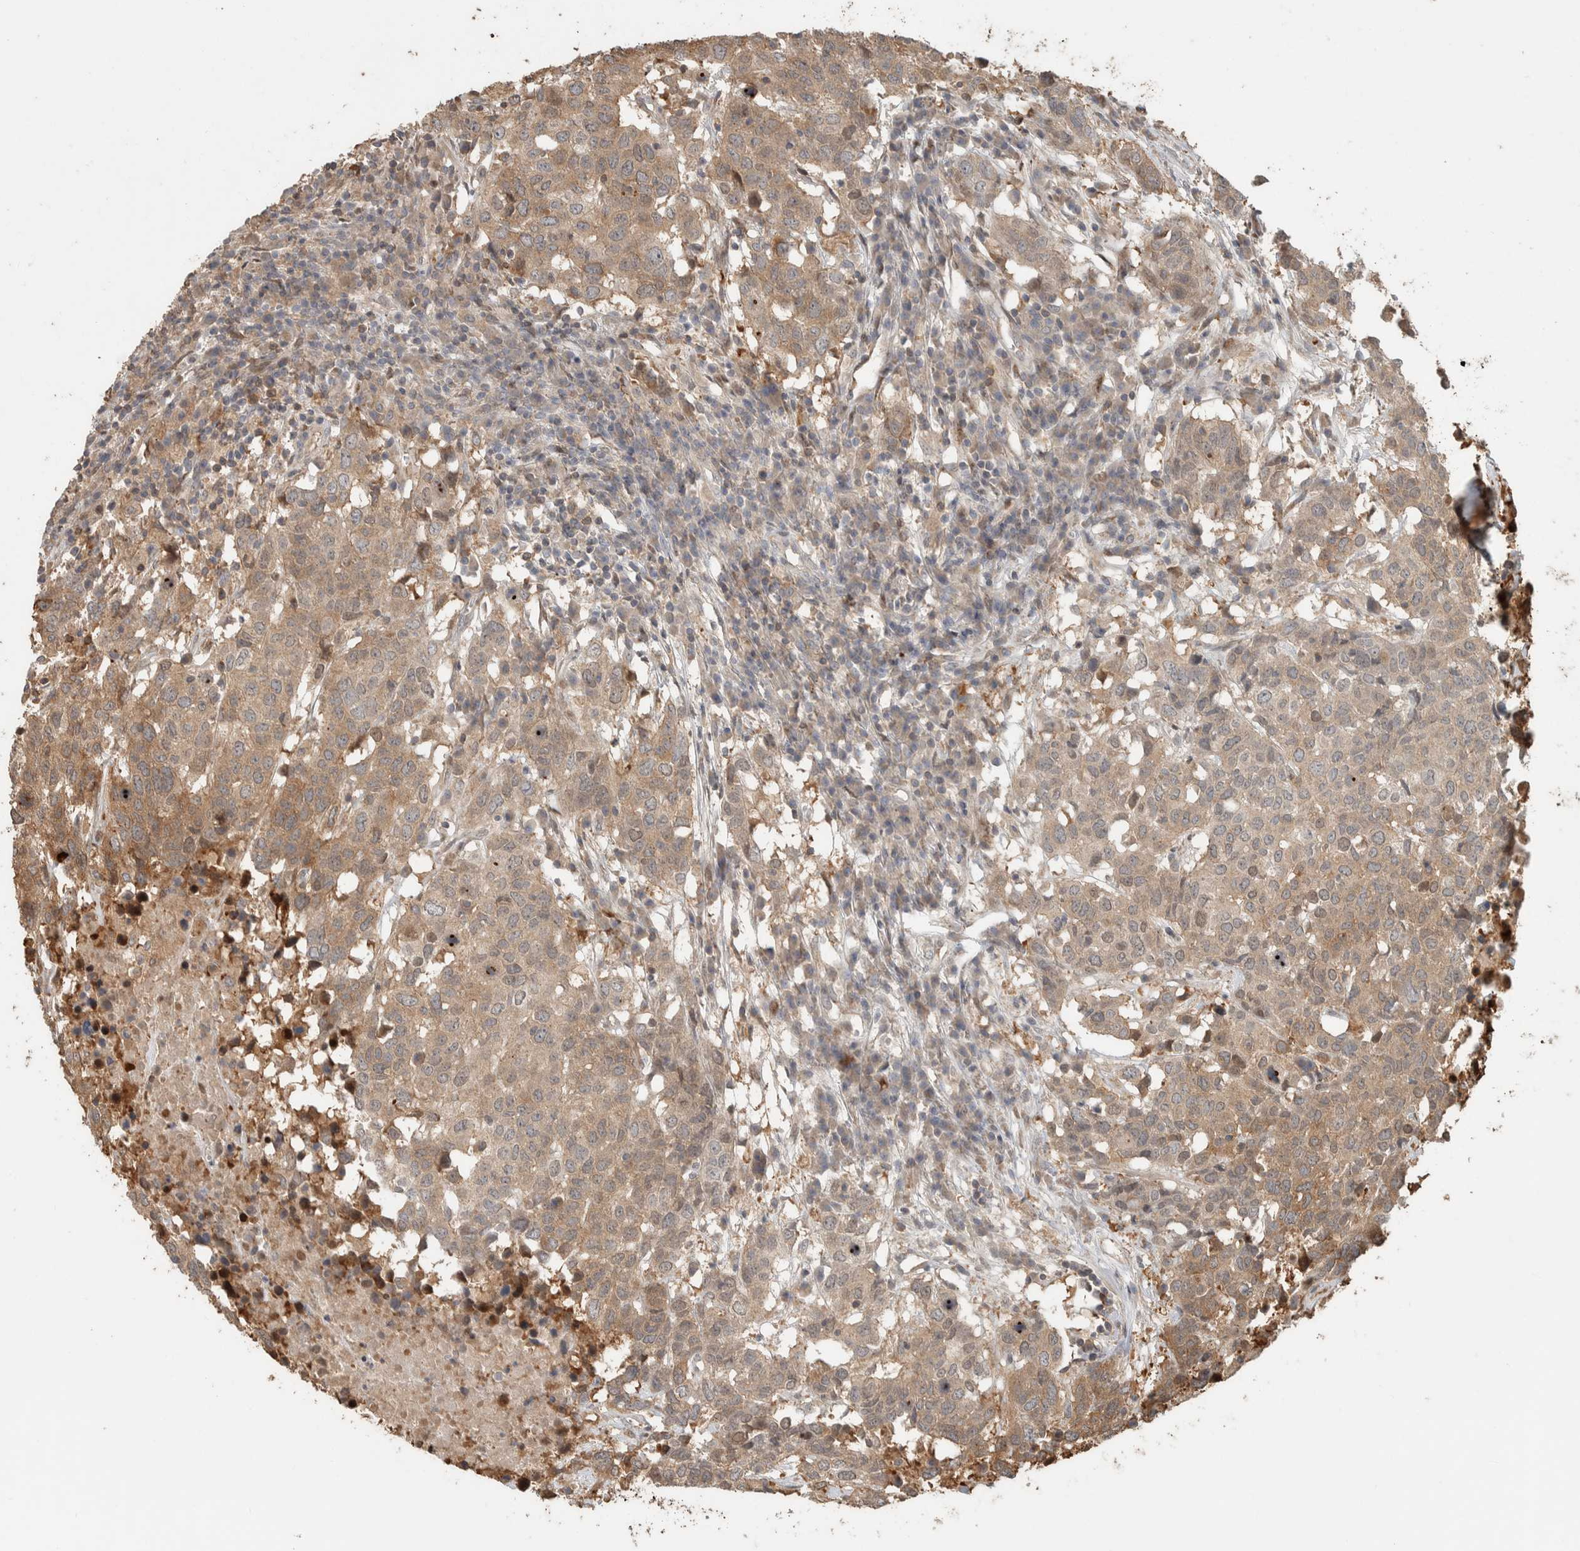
{"staining": {"intensity": "weak", "quantity": ">75%", "location": "cytoplasmic/membranous"}, "tissue": "head and neck cancer", "cell_type": "Tumor cells", "image_type": "cancer", "snomed": [{"axis": "morphology", "description": "Squamous cell carcinoma, NOS"}, {"axis": "topography", "description": "Head-Neck"}], "caption": "Weak cytoplasmic/membranous positivity is appreciated in approximately >75% of tumor cells in head and neck cancer (squamous cell carcinoma).", "gene": "CNTROB", "patient": {"sex": "male", "age": 66}}